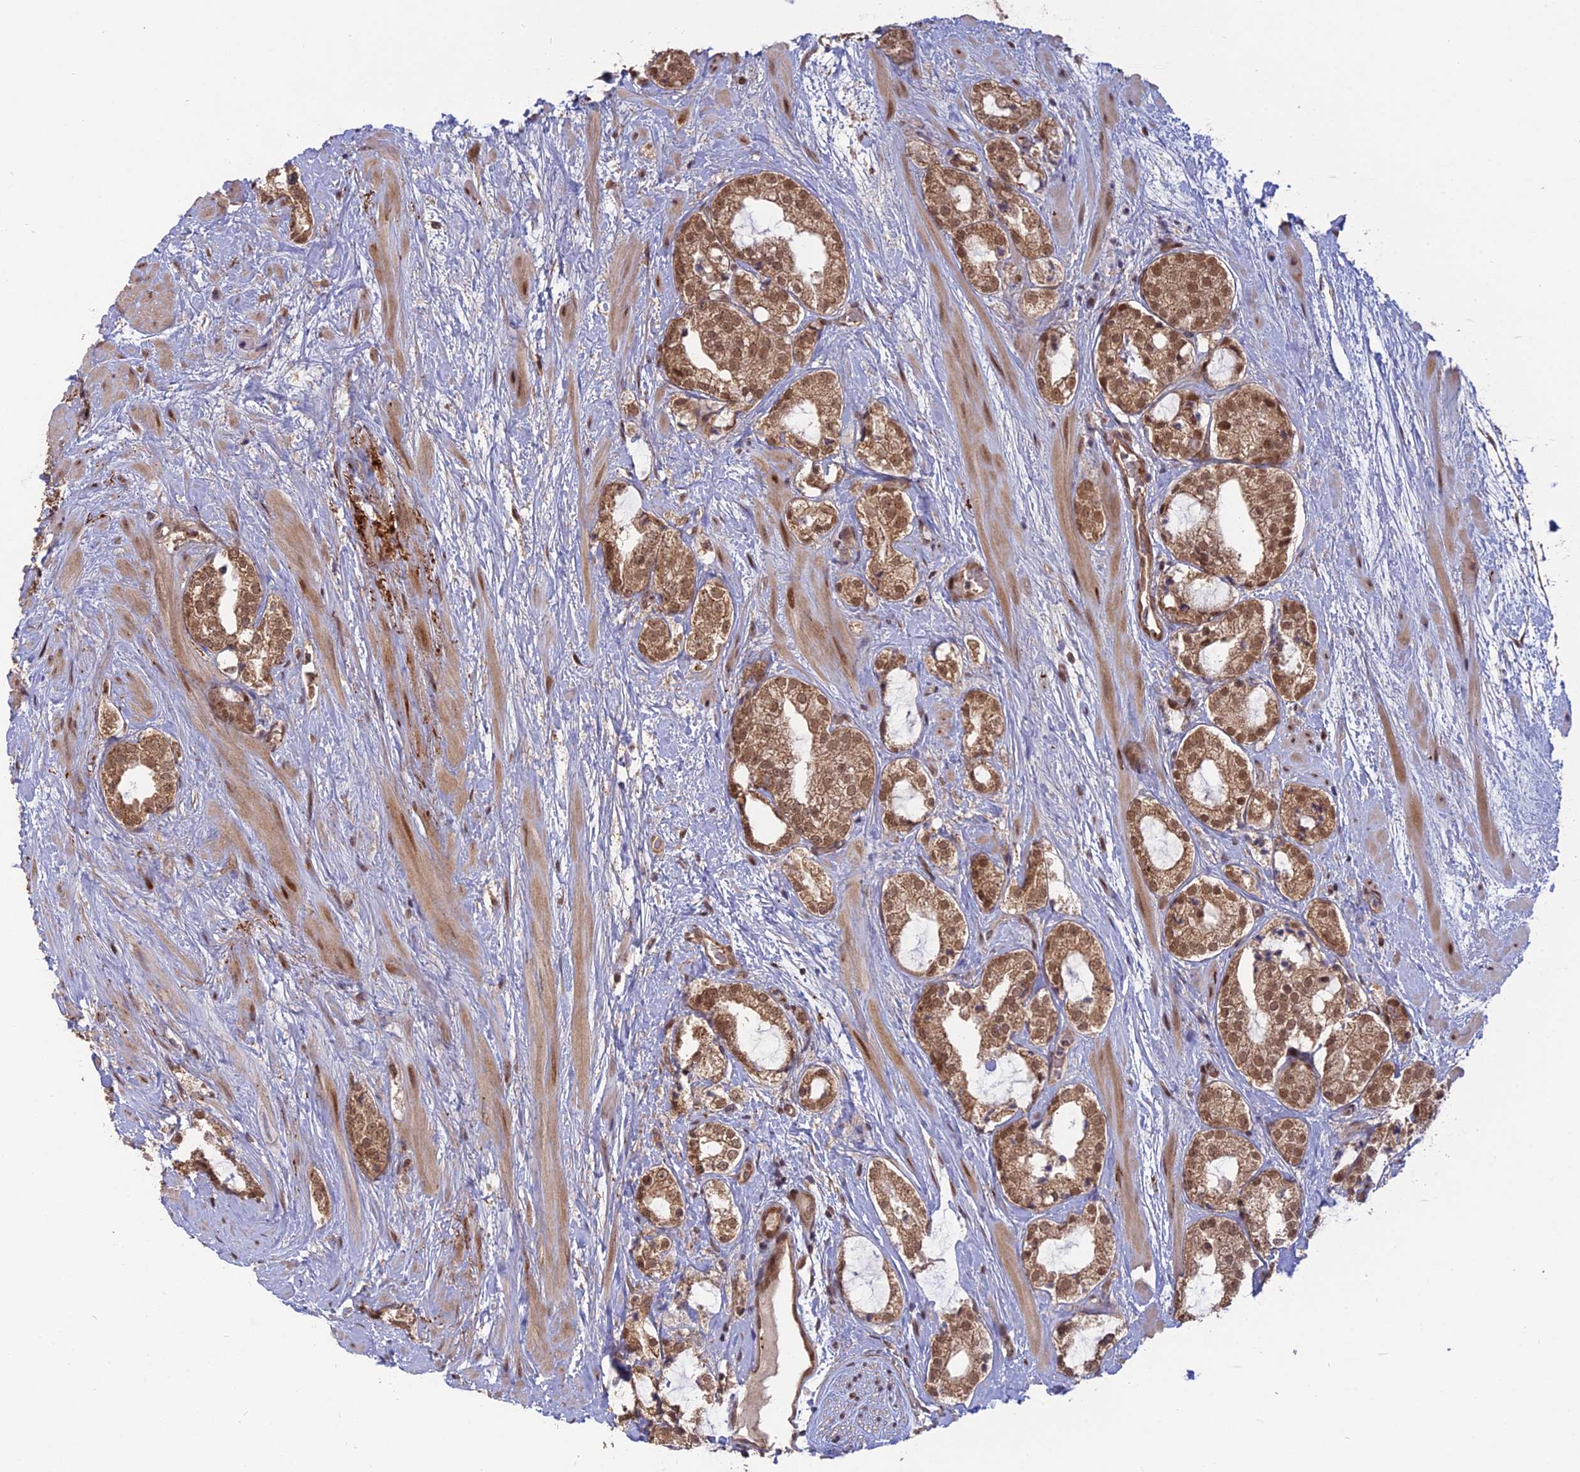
{"staining": {"intensity": "moderate", "quantity": ">75%", "location": "cytoplasmic/membranous,nuclear"}, "tissue": "prostate cancer", "cell_type": "Tumor cells", "image_type": "cancer", "snomed": [{"axis": "morphology", "description": "Adenocarcinoma, High grade"}, {"axis": "topography", "description": "Prostate"}], "caption": "This micrograph exhibits immunohistochemistry staining of human prostate cancer, with medium moderate cytoplasmic/membranous and nuclear positivity in approximately >75% of tumor cells.", "gene": "PKIG", "patient": {"sex": "male", "age": 64}}